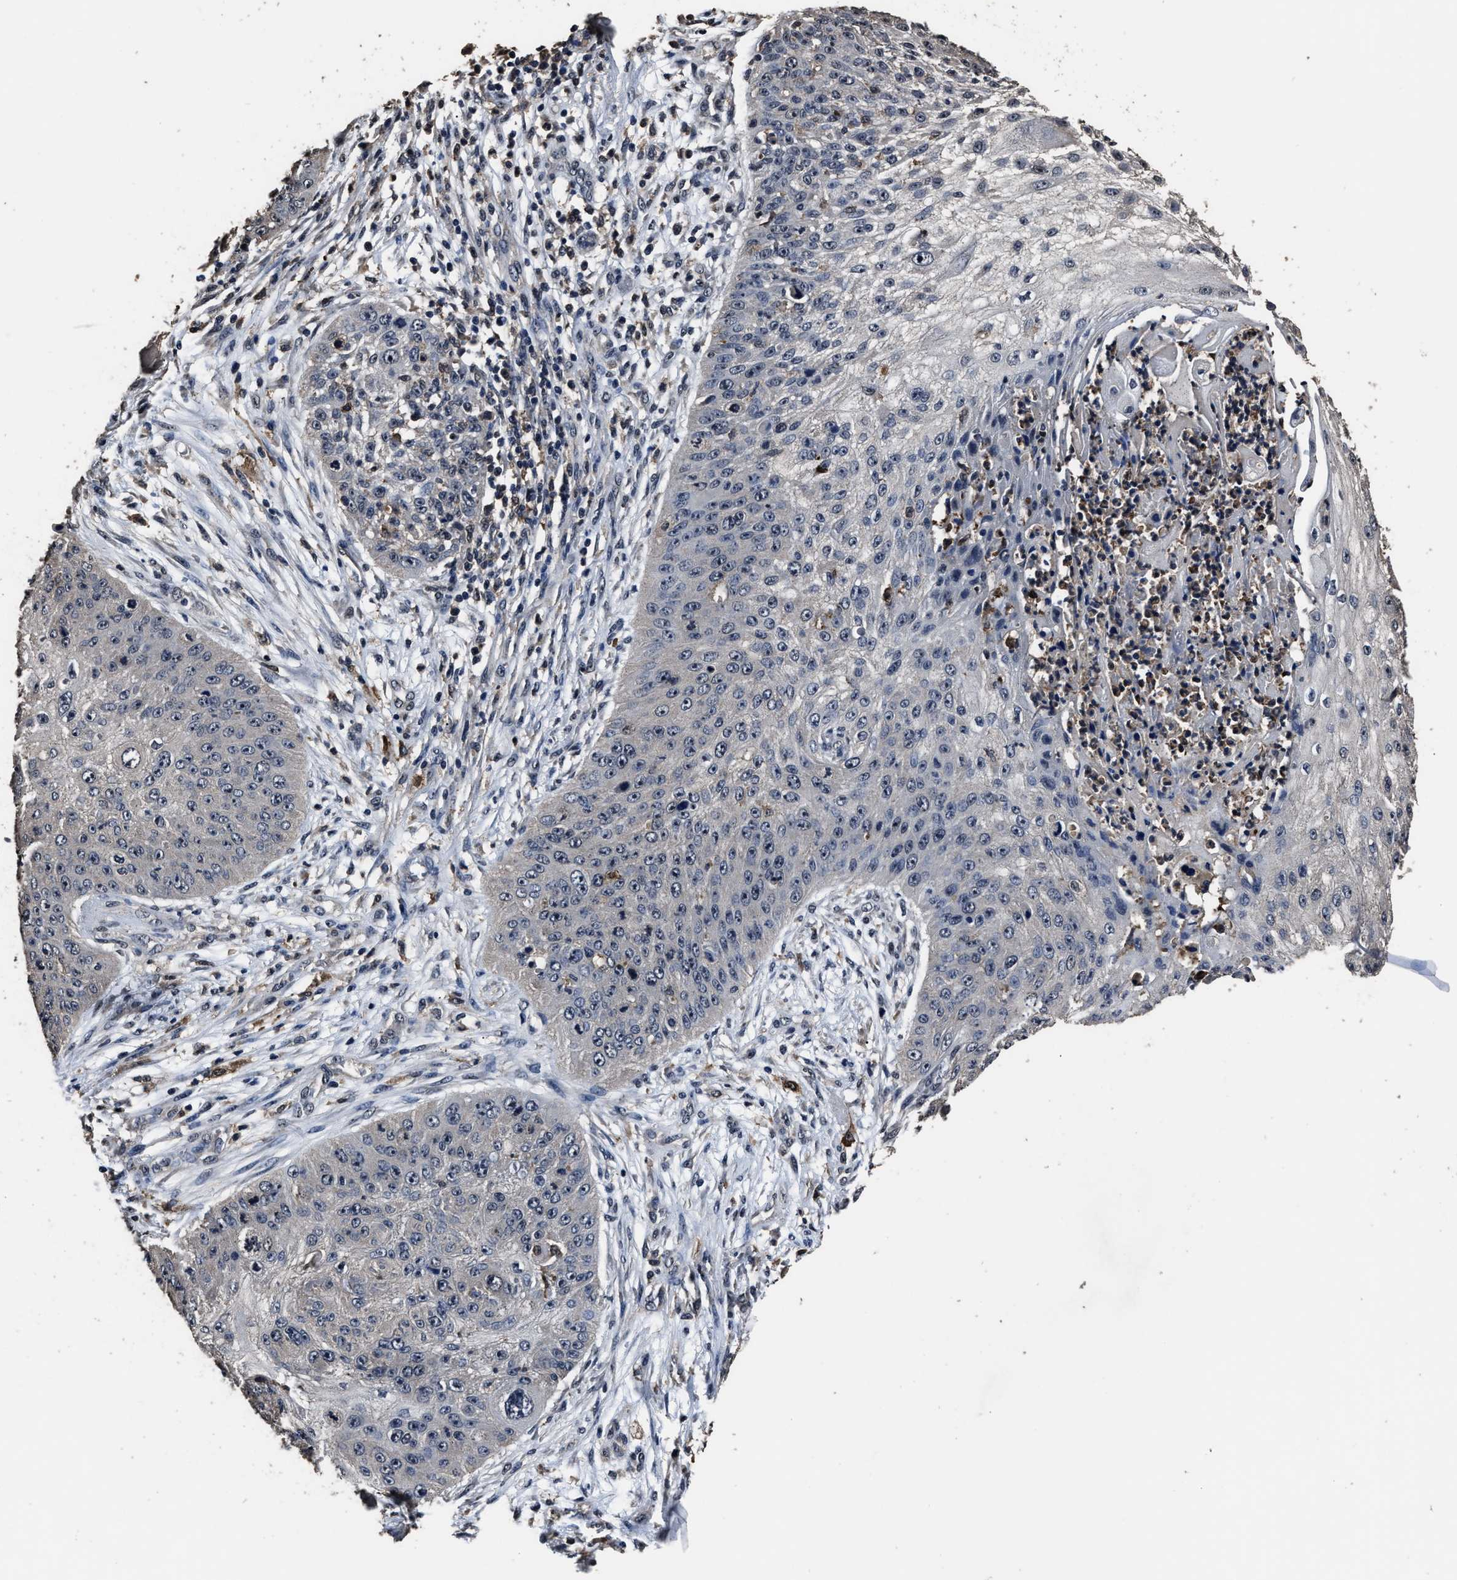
{"staining": {"intensity": "weak", "quantity": "<25%", "location": "nuclear"}, "tissue": "skin cancer", "cell_type": "Tumor cells", "image_type": "cancer", "snomed": [{"axis": "morphology", "description": "Squamous cell carcinoma, NOS"}, {"axis": "topography", "description": "Skin"}], "caption": "DAB (3,3'-diaminobenzidine) immunohistochemical staining of human skin cancer (squamous cell carcinoma) reveals no significant expression in tumor cells.", "gene": "RSBN1L", "patient": {"sex": "female", "age": 80}}